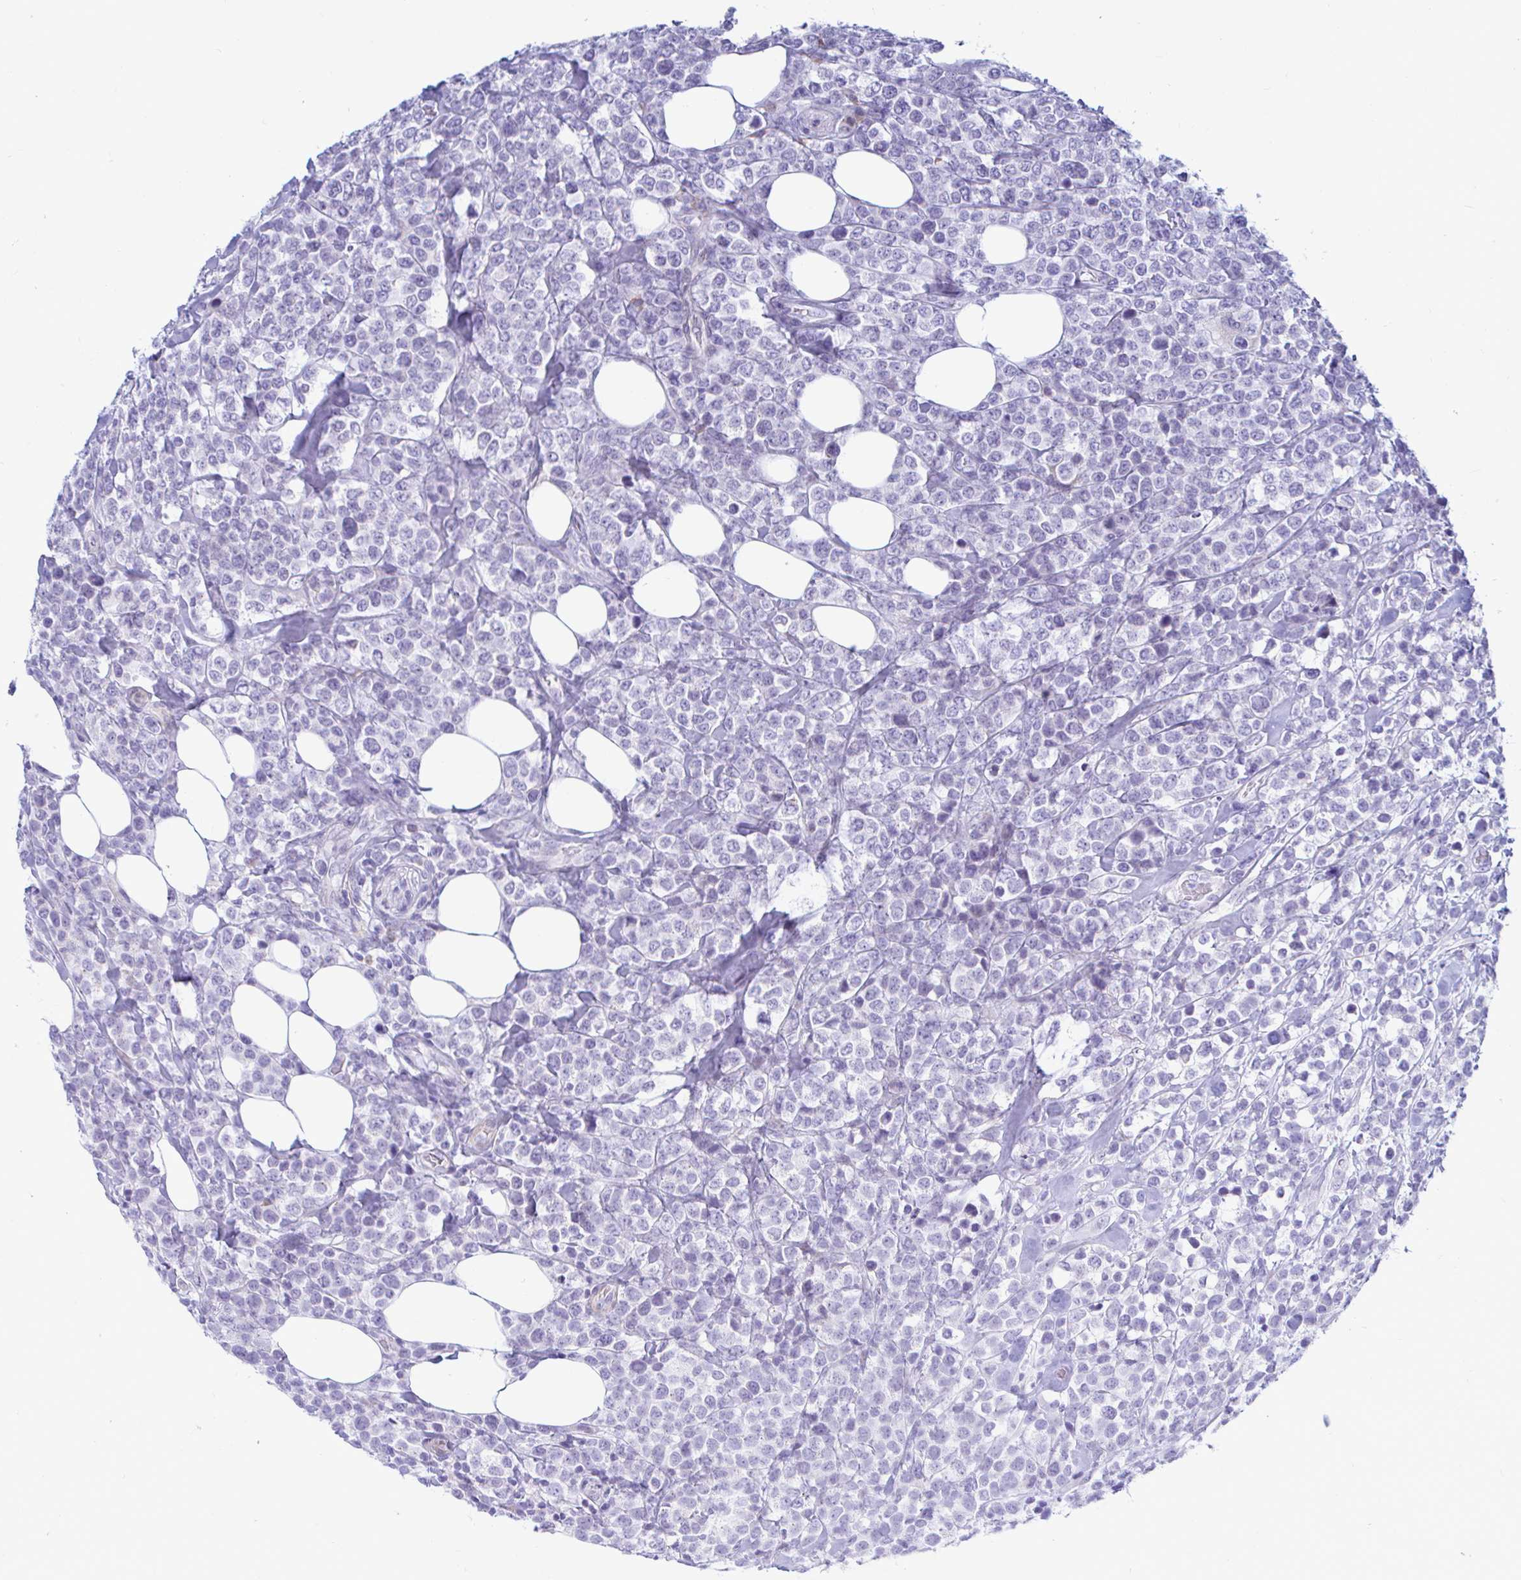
{"staining": {"intensity": "negative", "quantity": "none", "location": "none"}, "tissue": "lymphoma", "cell_type": "Tumor cells", "image_type": "cancer", "snomed": [{"axis": "morphology", "description": "Malignant lymphoma, non-Hodgkin's type, High grade"}, {"axis": "topography", "description": "Soft tissue"}], "caption": "An IHC histopathology image of high-grade malignant lymphoma, non-Hodgkin's type is shown. There is no staining in tumor cells of high-grade malignant lymphoma, non-Hodgkin's type.", "gene": "NBPF3", "patient": {"sex": "female", "age": 56}}